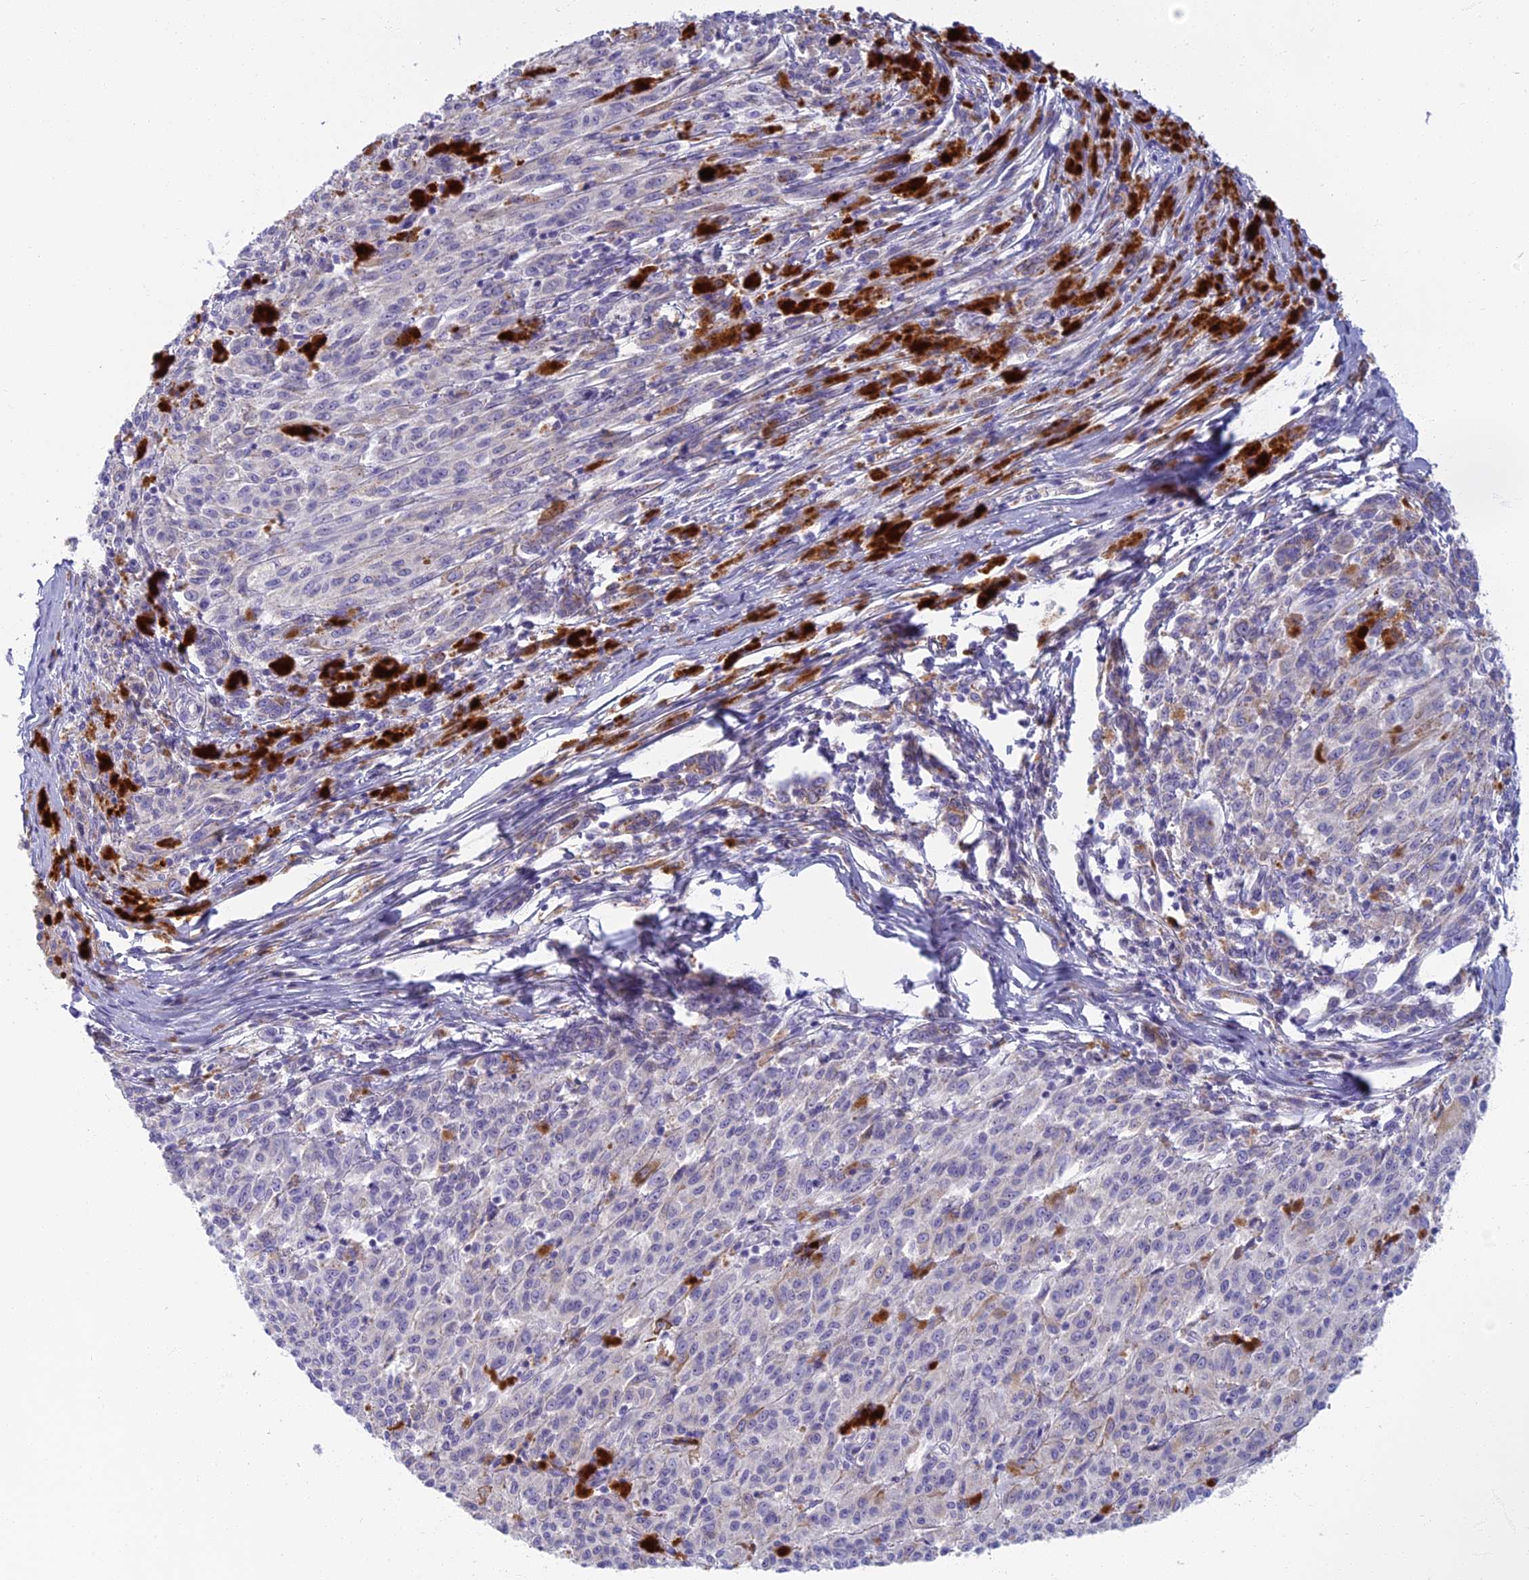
{"staining": {"intensity": "weak", "quantity": "<25%", "location": "cytoplasmic/membranous"}, "tissue": "melanoma", "cell_type": "Tumor cells", "image_type": "cancer", "snomed": [{"axis": "morphology", "description": "Malignant melanoma, NOS"}, {"axis": "topography", "description": "Skin"}], "caption": "The photomicrograph reveals no staining of tumor cells in malignant melanoma.", "gene": "SEMA7A", "patient": {"sex": "female", "age": 52}}